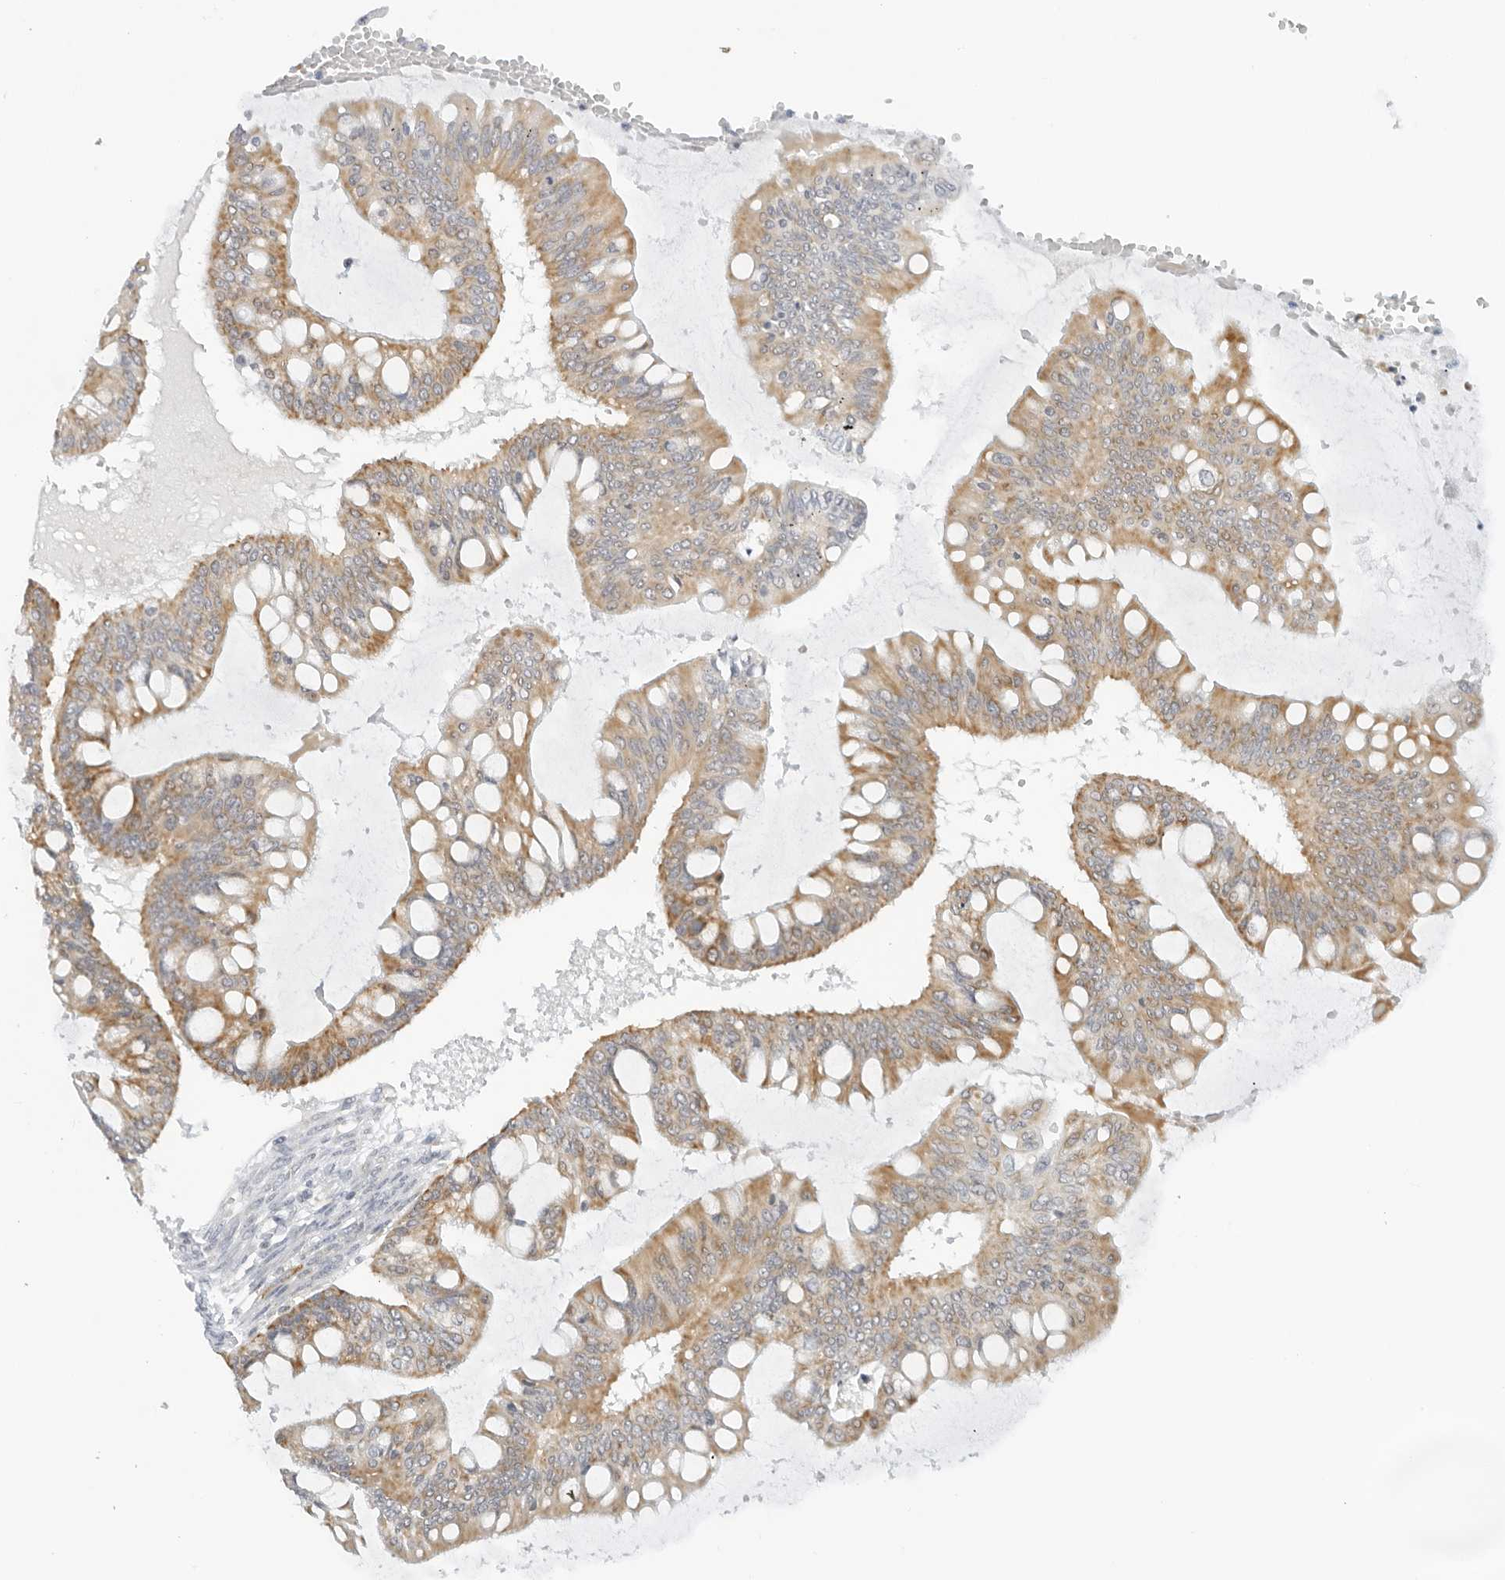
{"staining": {"intensity": "moderate", "quantity": ">75%", "location": "cytoplasmic/membranous"}, "tissue": "ovarian cancer", "cell_type": "Tumor cells", "image_type": "cancer", "snomed": [{"axis": "morphology", "description": "Cystadenocarcinoma, mucinous, NOS"}, {"axis": "topography", "description": "Ovary"}], "caption": "High-power microscopy captured an immunohistochemistry image of ovarian cancer, revealing moderate cytoplasmic/membranous positivity in approximately >75% of tumor cells. Immunohistochemistry (ihc) stains the protein of interest in brown and the nuclei are stained blue.", "gene": "RC3H1", "patient": {"sex": "female", "age": 73}}